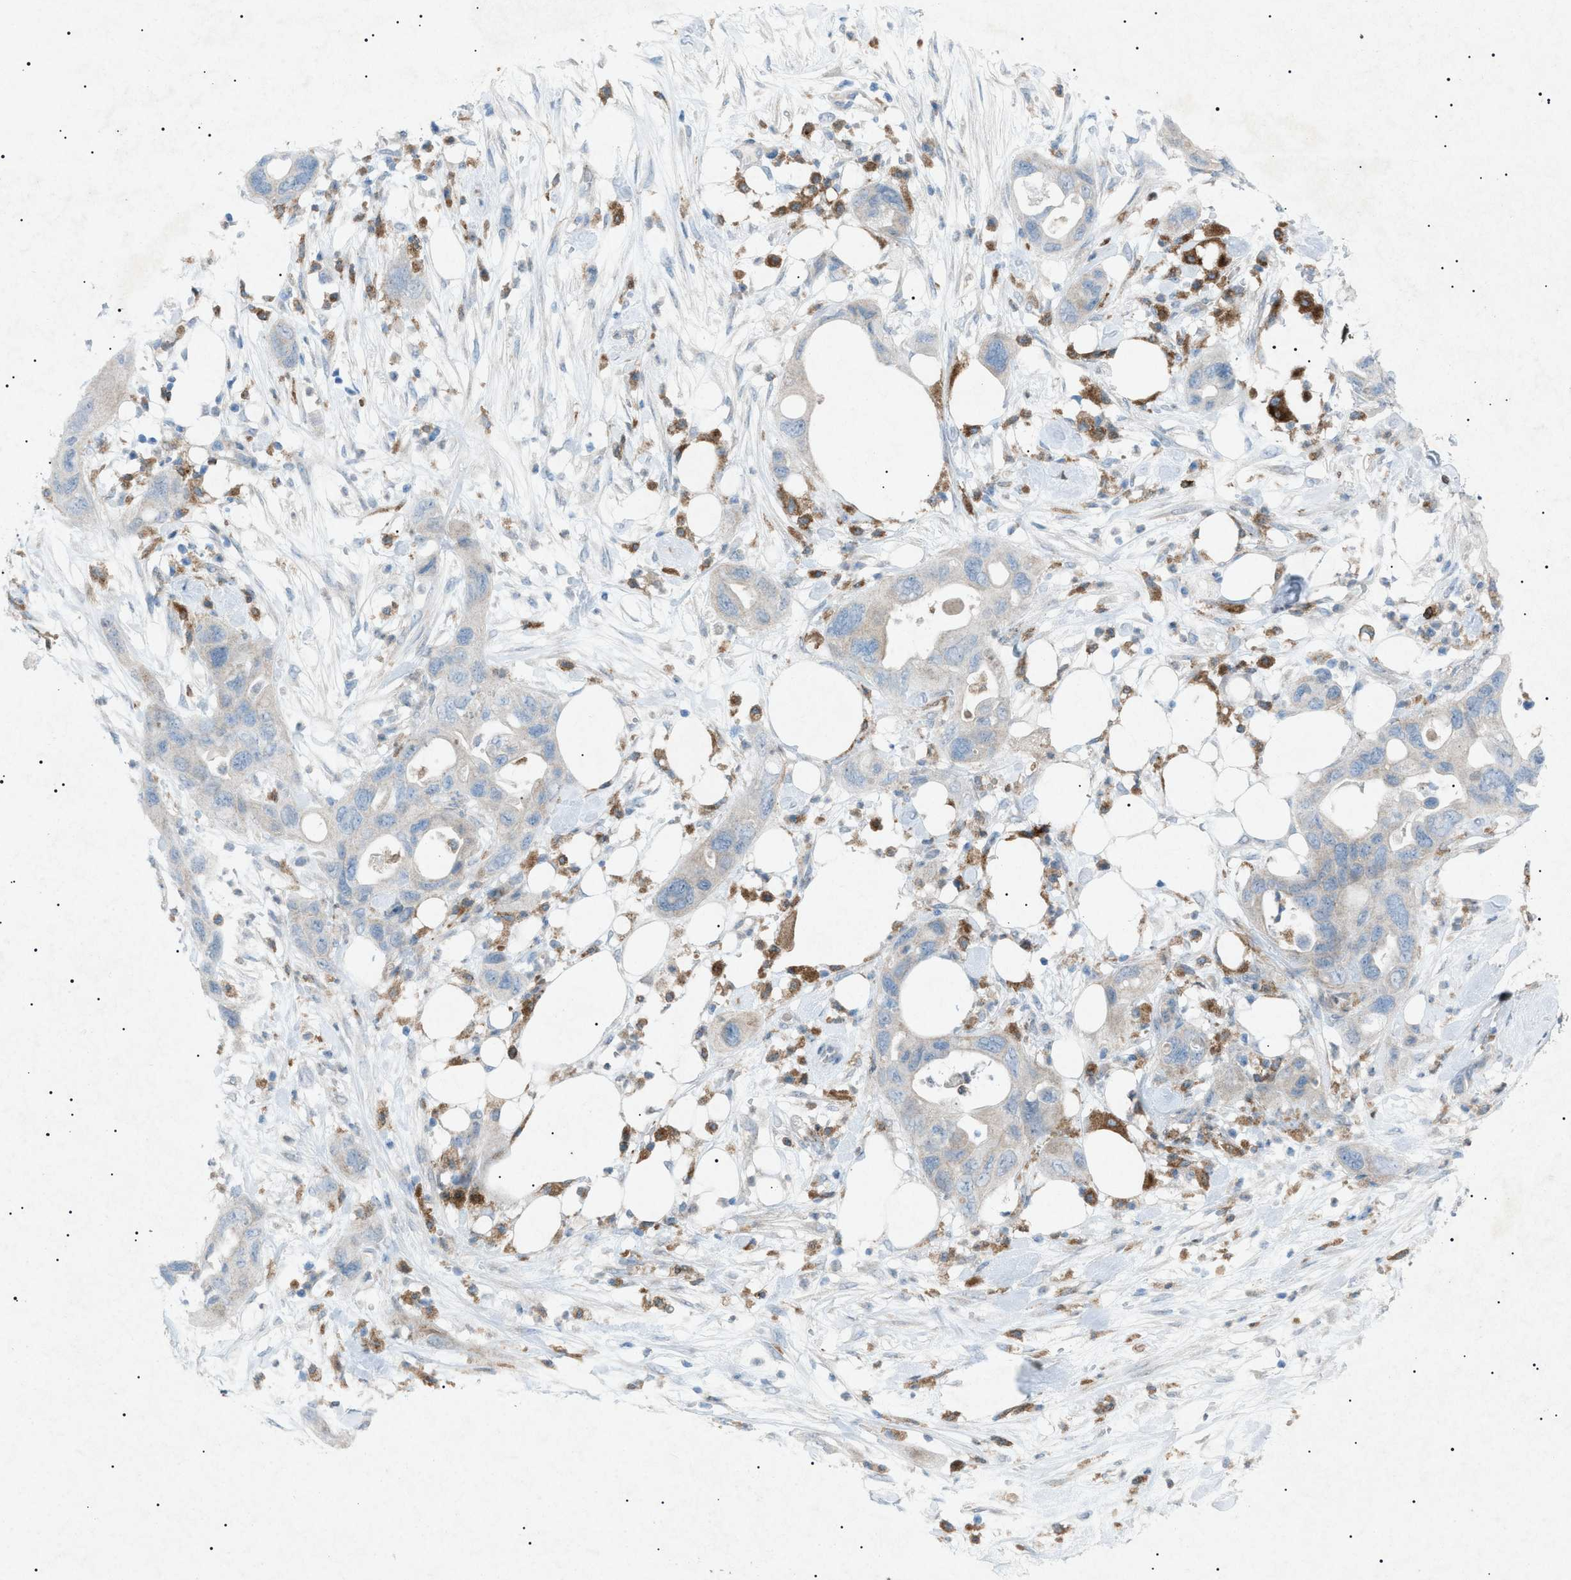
{"staining": {"intensity": "negative", "quantity": "none", "location": "none"}, "tissue": "pancreatic cancer", "cell_type": "Tumor cells", "image_type": "cancer", "snomed": [{"axis": "morphology", "description": "Adenocarcinoma, NOS"}, {"axis": "topography", "description": "Pancreas"}], "caption": "Tumor cells are negative for protein expression in human pancreatic cancer. (Stains: DAB (3,3'-diaminobenzidine) immunohistochemistry (IHC) with hematoxylin counter stain, Microscopy: brightfield microscopy at high magnification).", "gene": "BTK", "patient": {"sex": "female", "age": 71}}